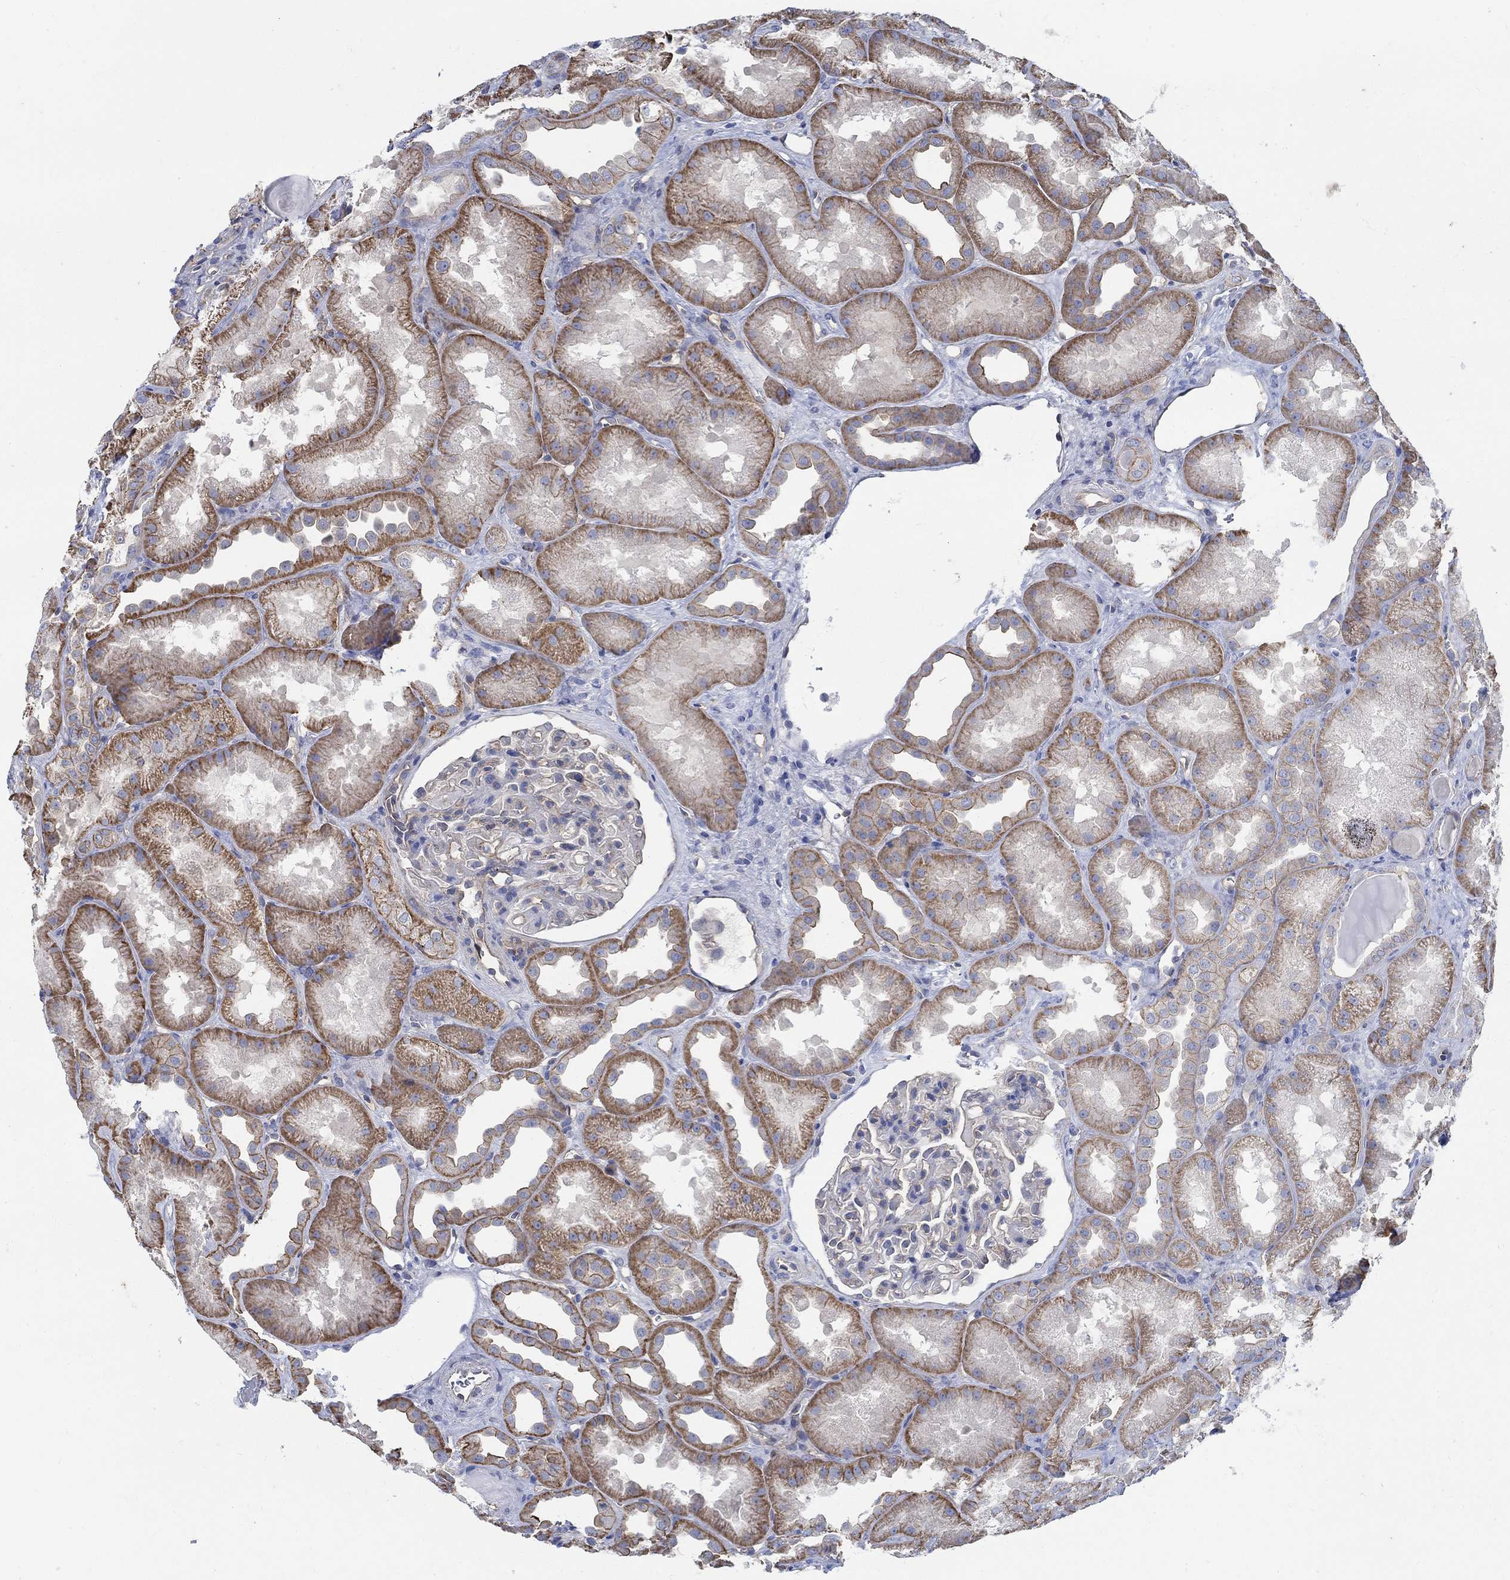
{"staining": {"intensity": "negative", "quantity": "none", "location": "none"}, "tissue": "kidney", "cell_type": "Cells in glomeruli", "image_type": "normal", "snomed": [{"axis": "morphology", "description": "Normal tissue, NOS"}, {"axis": "topography", "description": "Kidney"}], "caption": "Photomicrograph shows no significant protein positivity in cells in glomeruli of unremarkable kidney.", "gene": "TMEM198", "patient": {"sex": "male", "age": 61}}